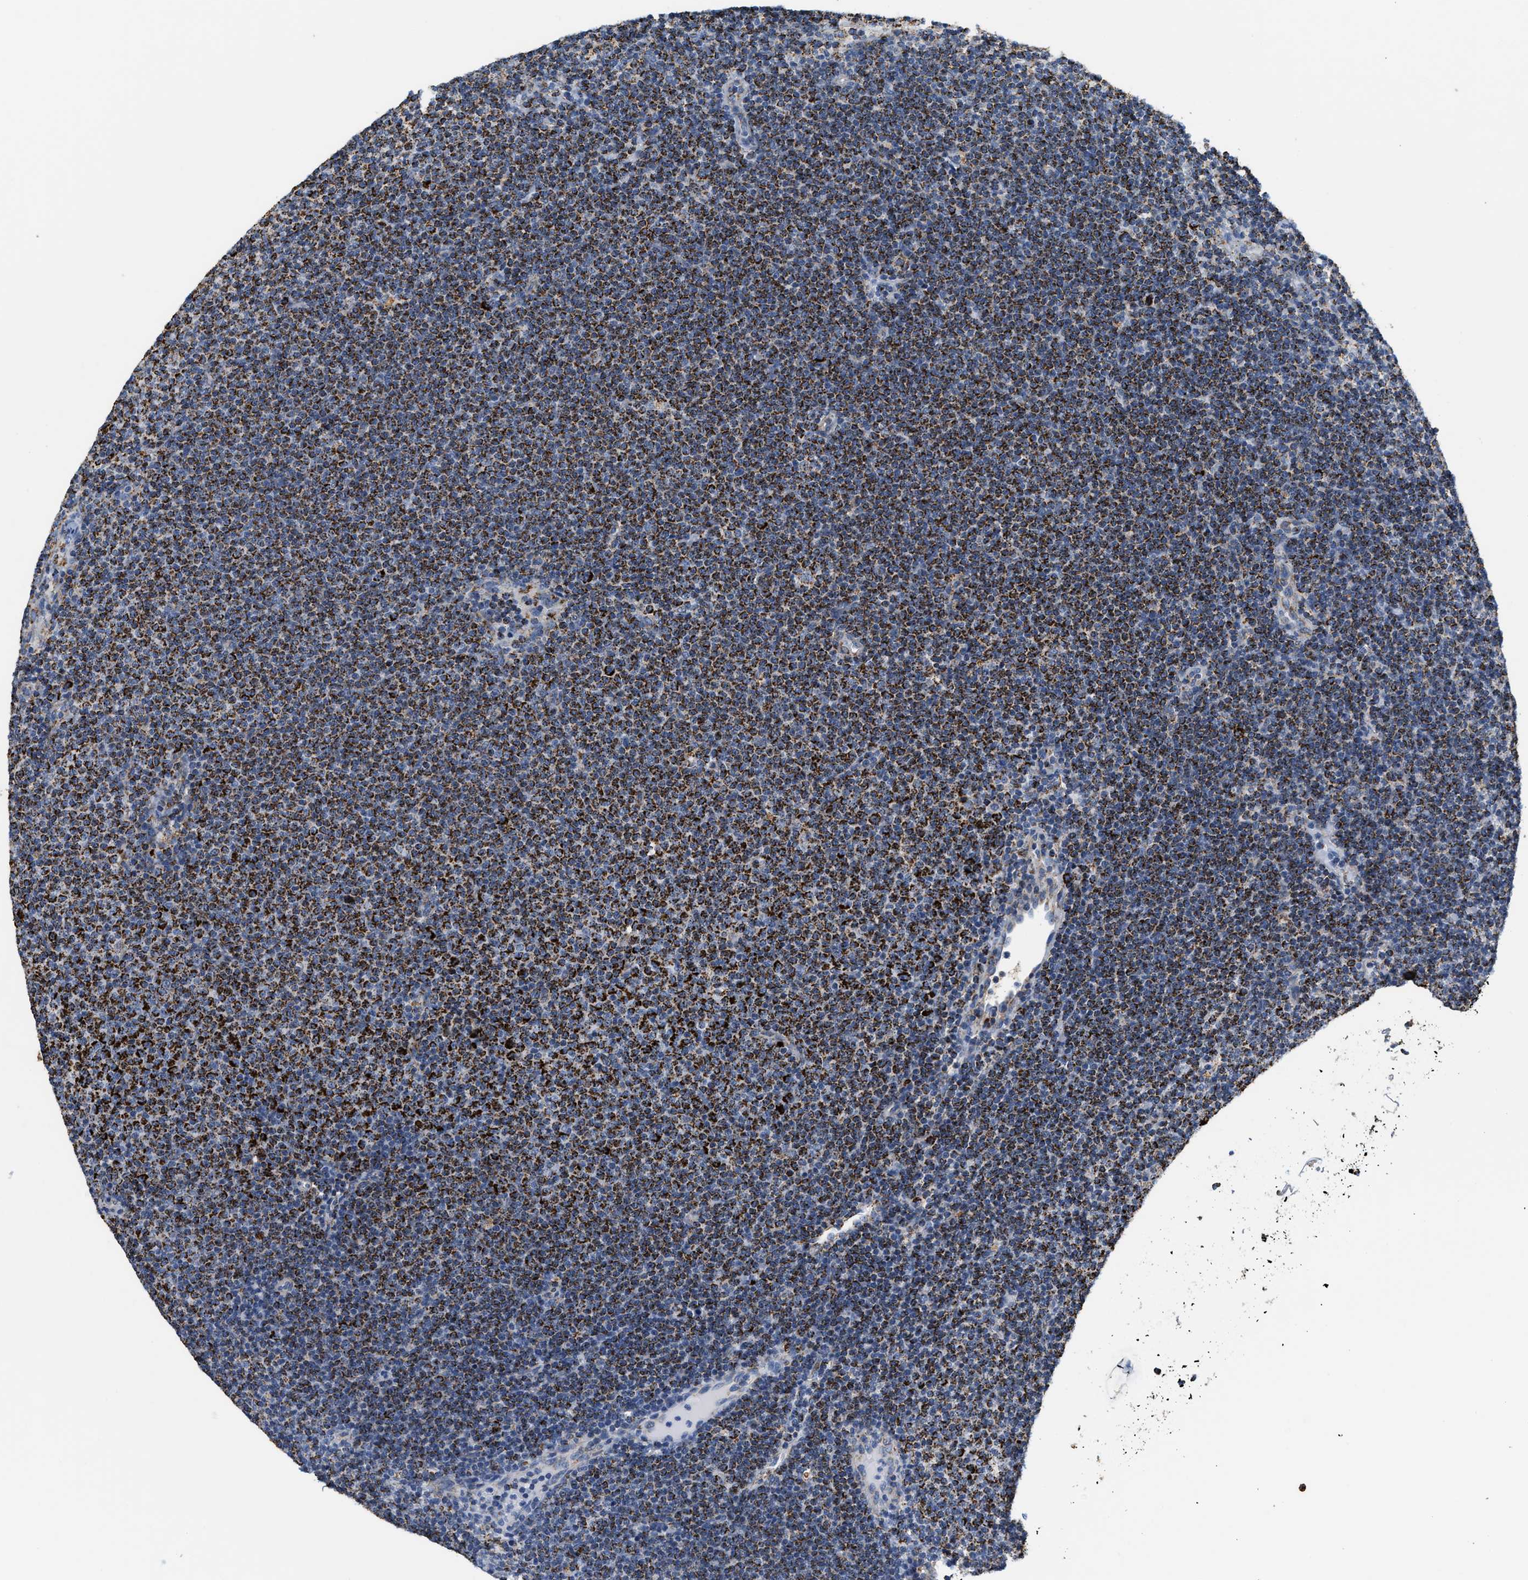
{"staining": {"intensity": "strong", "quantity": ">75%", "location": "cytoplasmic/membranous"}, "tissue": "lymphoma", "cell_type": "Tumor cells", "image_type": "cancer", "snomed": [{"axis": "morphology", "description": "Malignant lymphoma, non-Hodgkin's type, Low grade"}, {"axis": "topography", "description": "Lymph node"}], "caption": "IHC photomicrograph of neoplastic tissue: malignant lymphoma, non-Hodgkin's type (low-grade) stained using immunohistochemistry exhibits high levels of strong protein expression localized specifically in the cytoplasmic/membranous of tumor cells, appearing as a cytoplasmic/membranous brown color.", "gene": "SHMT2", "patient": {"sex": "female", "age": 53}}